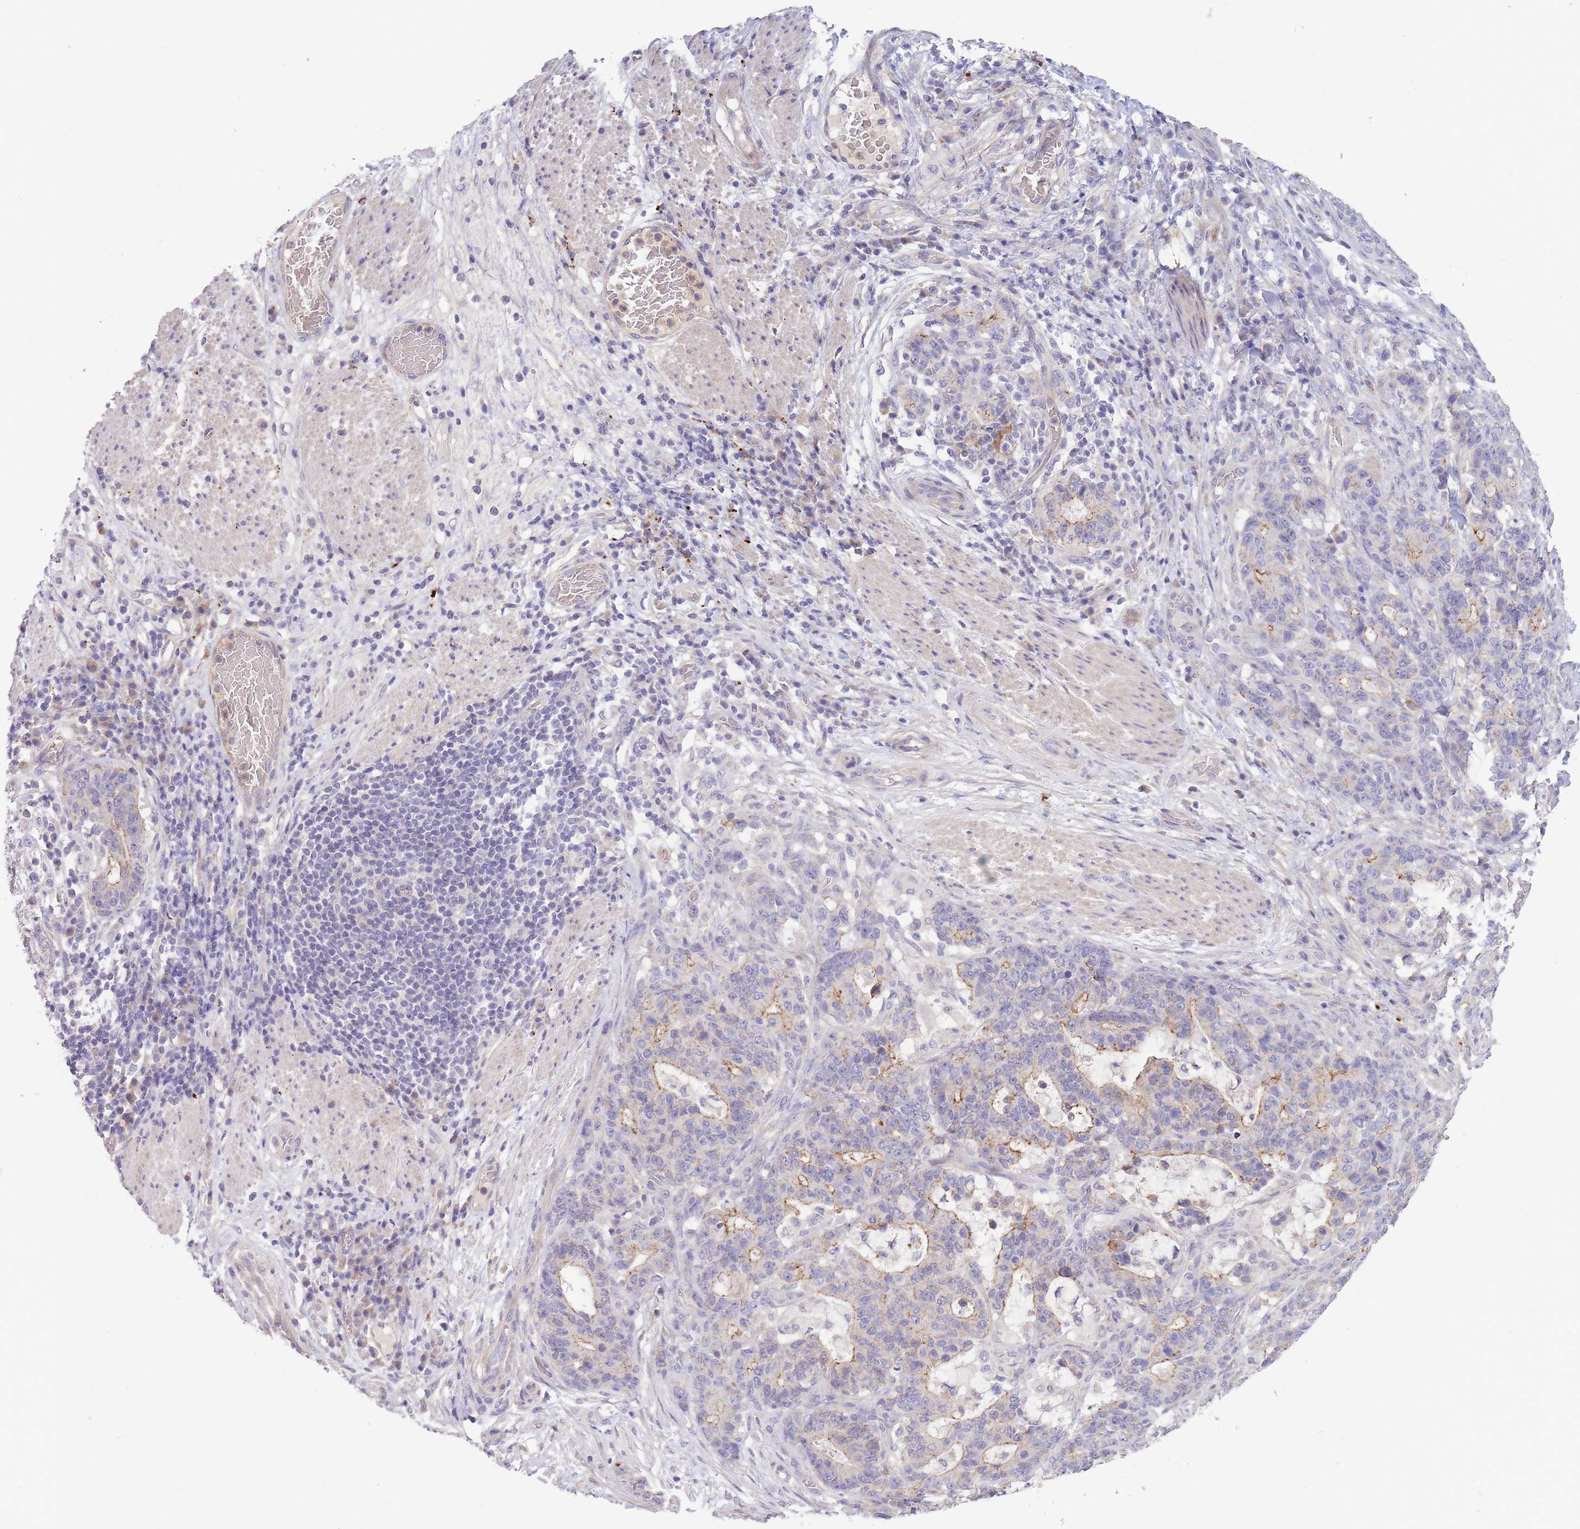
{"staining": {"intensity": "weak", "quantity": "<25%", "location": "cytoplasmic/membranous"}, "tissue": "stomach cancer", "cell_type": "Tumor cells", "image_type": "cancer", "snomed": [{"axis": "morphology", "description": "Normal tissue, NOS"}, {"axis": "morphology", "description": "Adenocarcinoma, NOS"}, {"axis": "topography", "description": "Stomach"}], "caption": "The image exhibits no staining of tumor cells in stomach adenocarcinoma.", "gene": "TRIM61", "patient": {"sex": "female", "age": 64}}